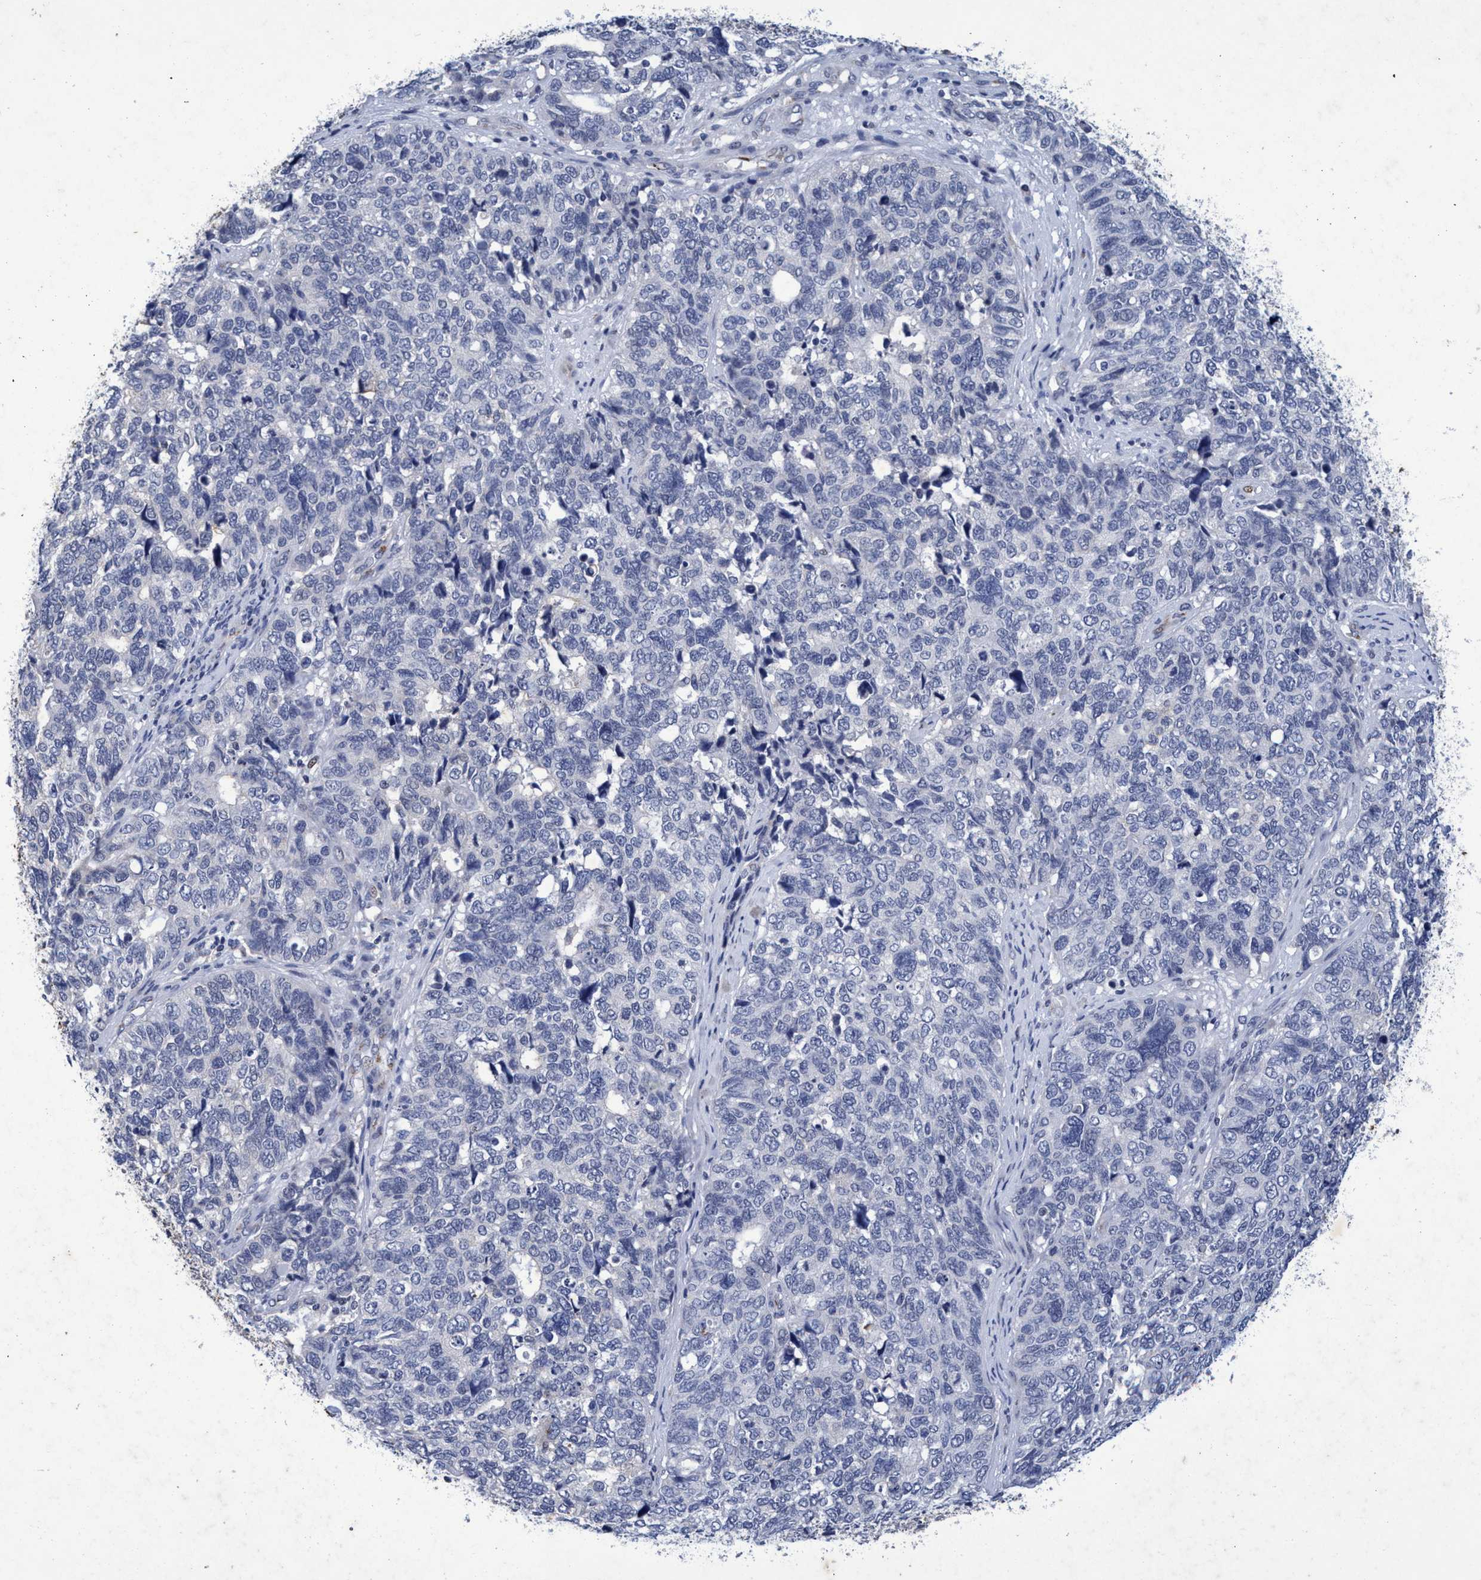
{"staining": {"intensity": "negative", "quantity": "none", "location": "none"}, "tissue": "cervical cancer", "cell_type": "Tumor cells", "image_type": "cancer", "snomed": [{"axis": "morphology", "description": "Squamous cell carcinoma, NOS"}, {"axis": "topography", "description": "Cervix"}], "caption": "IHC image of squamous cell carcinoma (cervical) stained for a protein (brown), which shows no expression in tumor cells.", "gene": "GRB14", "patient": {"sex": "female", "age": 63}}